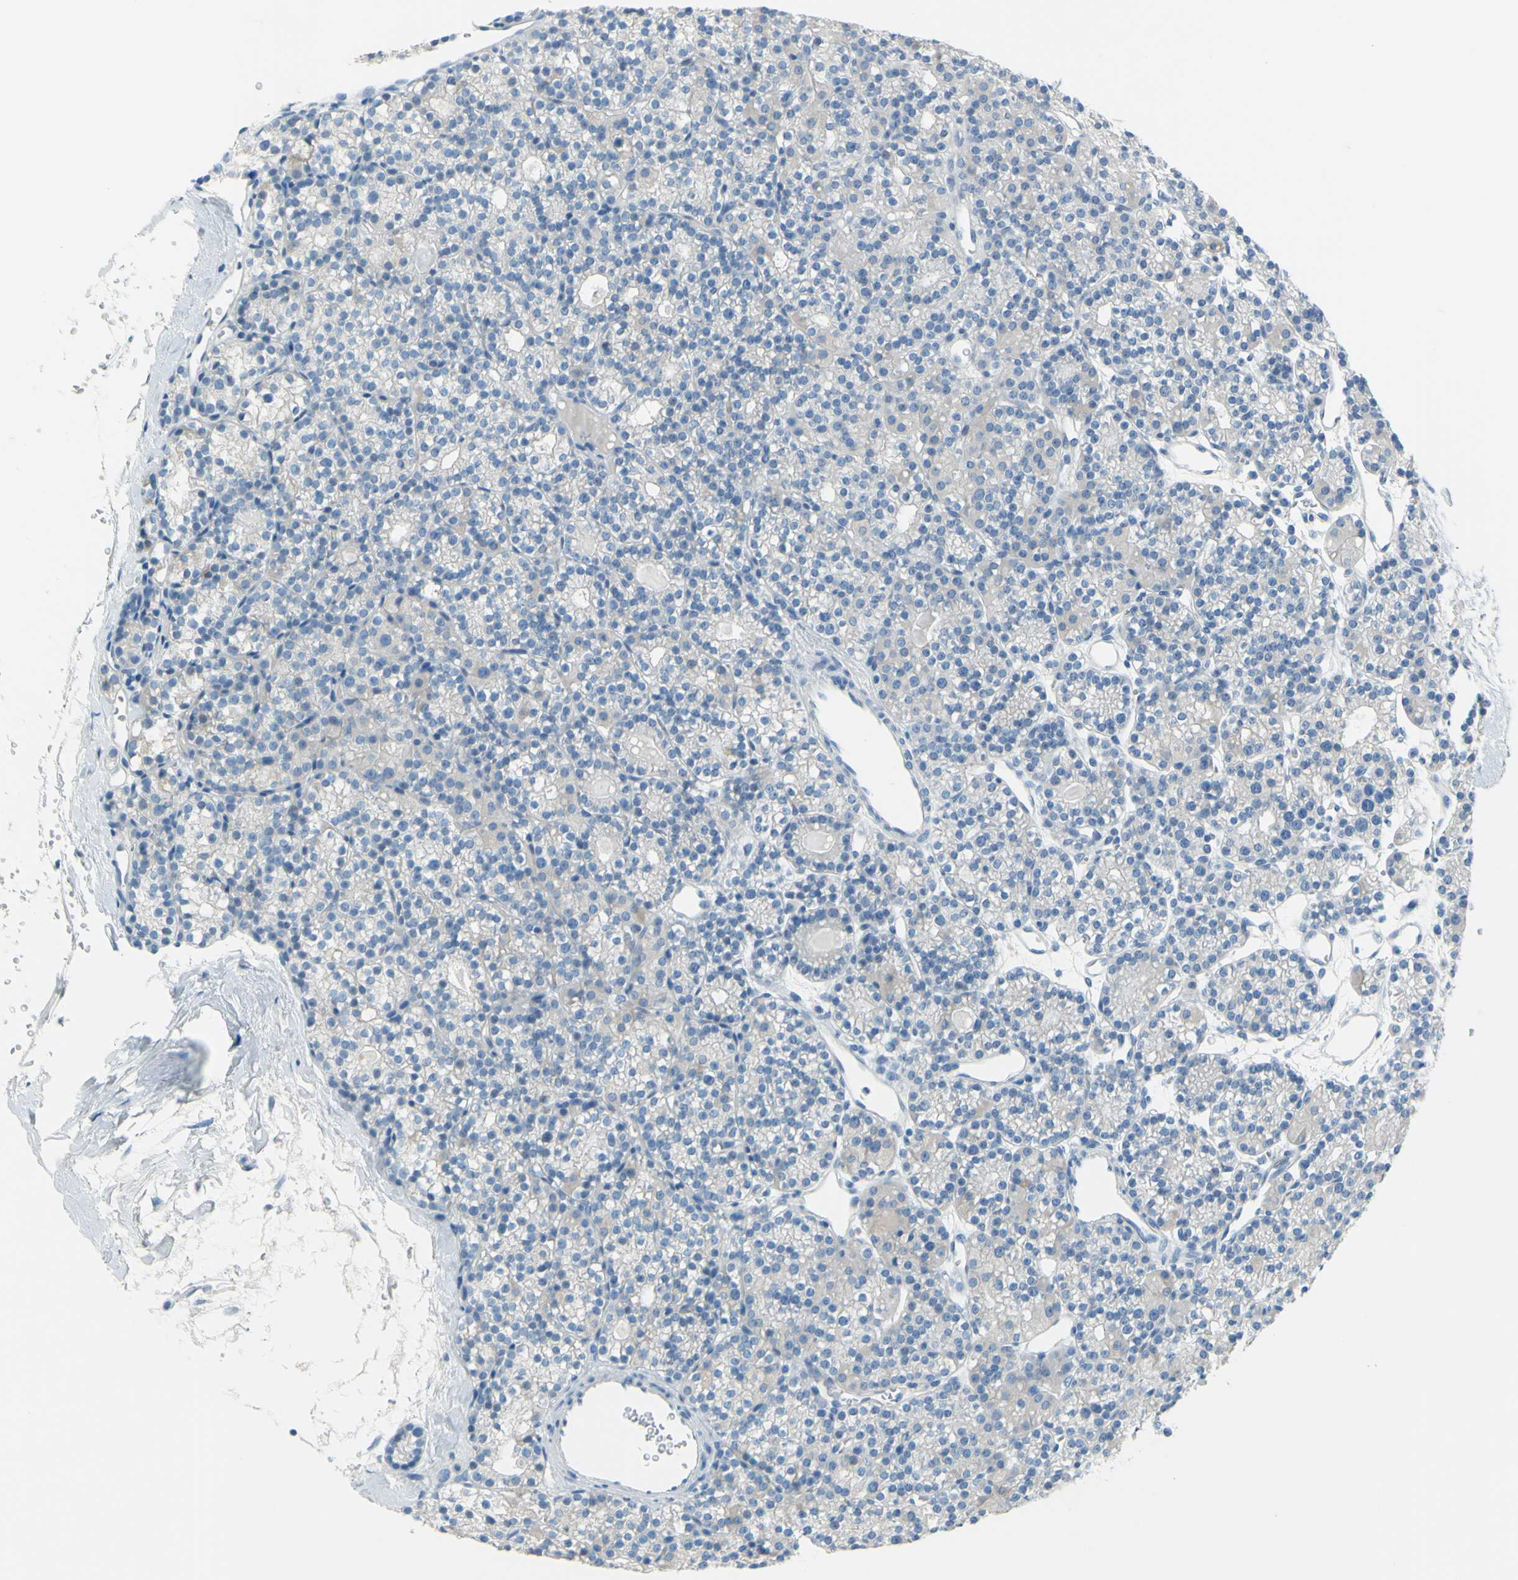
{"staining": {"intensity": "negative", "quantity": "none", "location": "none"}, "tissue": "parathyroid gland", "cell_type": "Glandular cells", "image_type": "normal", "snomed": [{"axis": "morphology", "description": "Normal tissue, NOS"}, {"axis": "topography", "description": "Parathyroid gland"}], "caption": "This is an immunohistochemistry image of normal human parathyroid gland. There is no positivity in glandular cells.", "gene": "SLC1A2", "patient": {"sex": "female", "age": 64}}